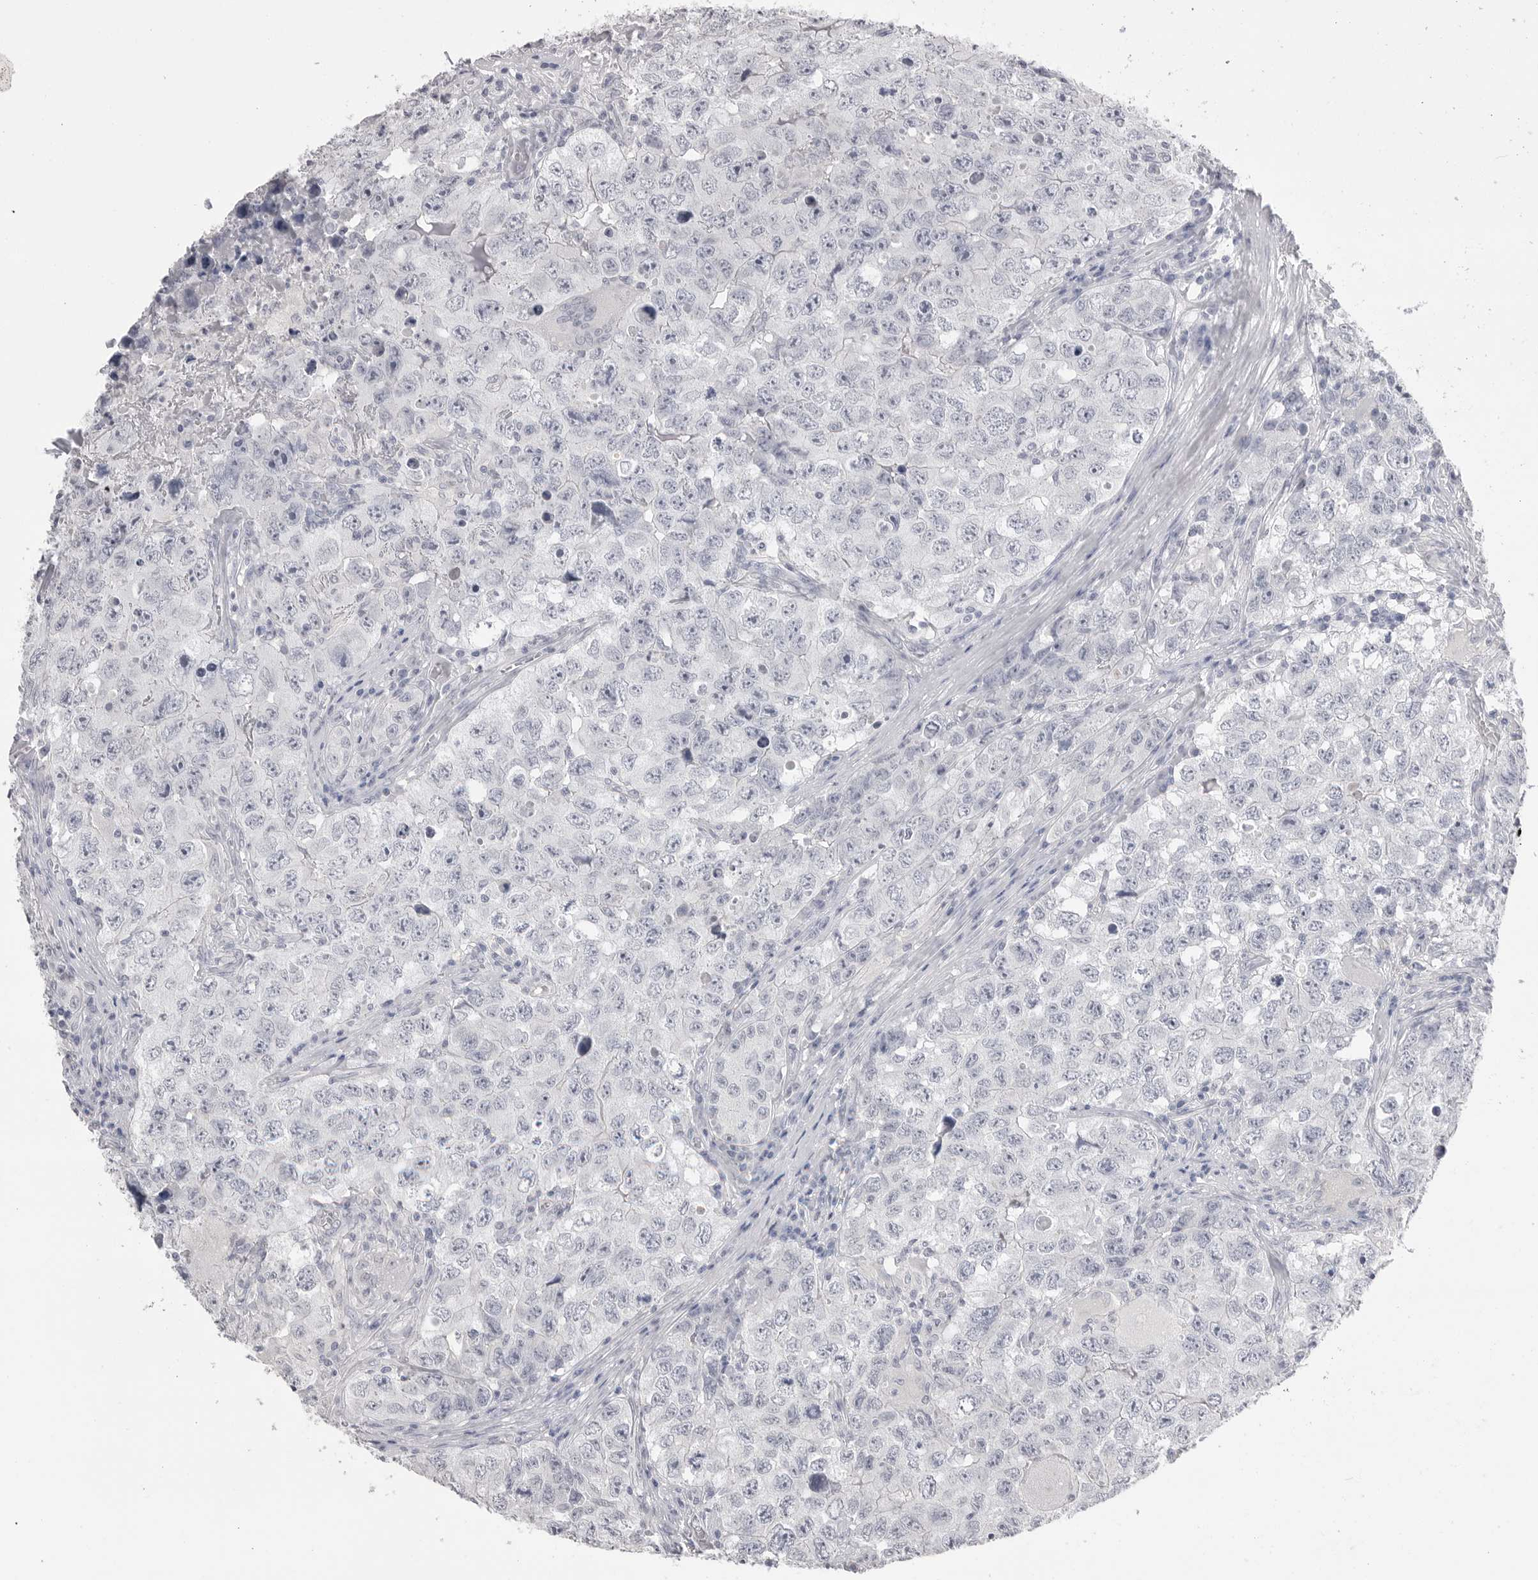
{"staining": {"intensity": "negative", "quantity": "none", "location": "none"}, "tissue": "testis cancer", "cell_type": "Tumor cells", "image_type": "cancer", "snomed": [{"axis": "morphology", "description": "Seminoma, NOS"}, {"axis": "morphology", "description": "Carcinoma, Embryonal, NOS"}, {"axis": "topography", "description": "Testis"}], "caption": "Immunohistochemistry of human testis seminoma shows no staining in tumor cells.", "gene": "CPB1", "patient": {"sex": "male", "age": 43}}